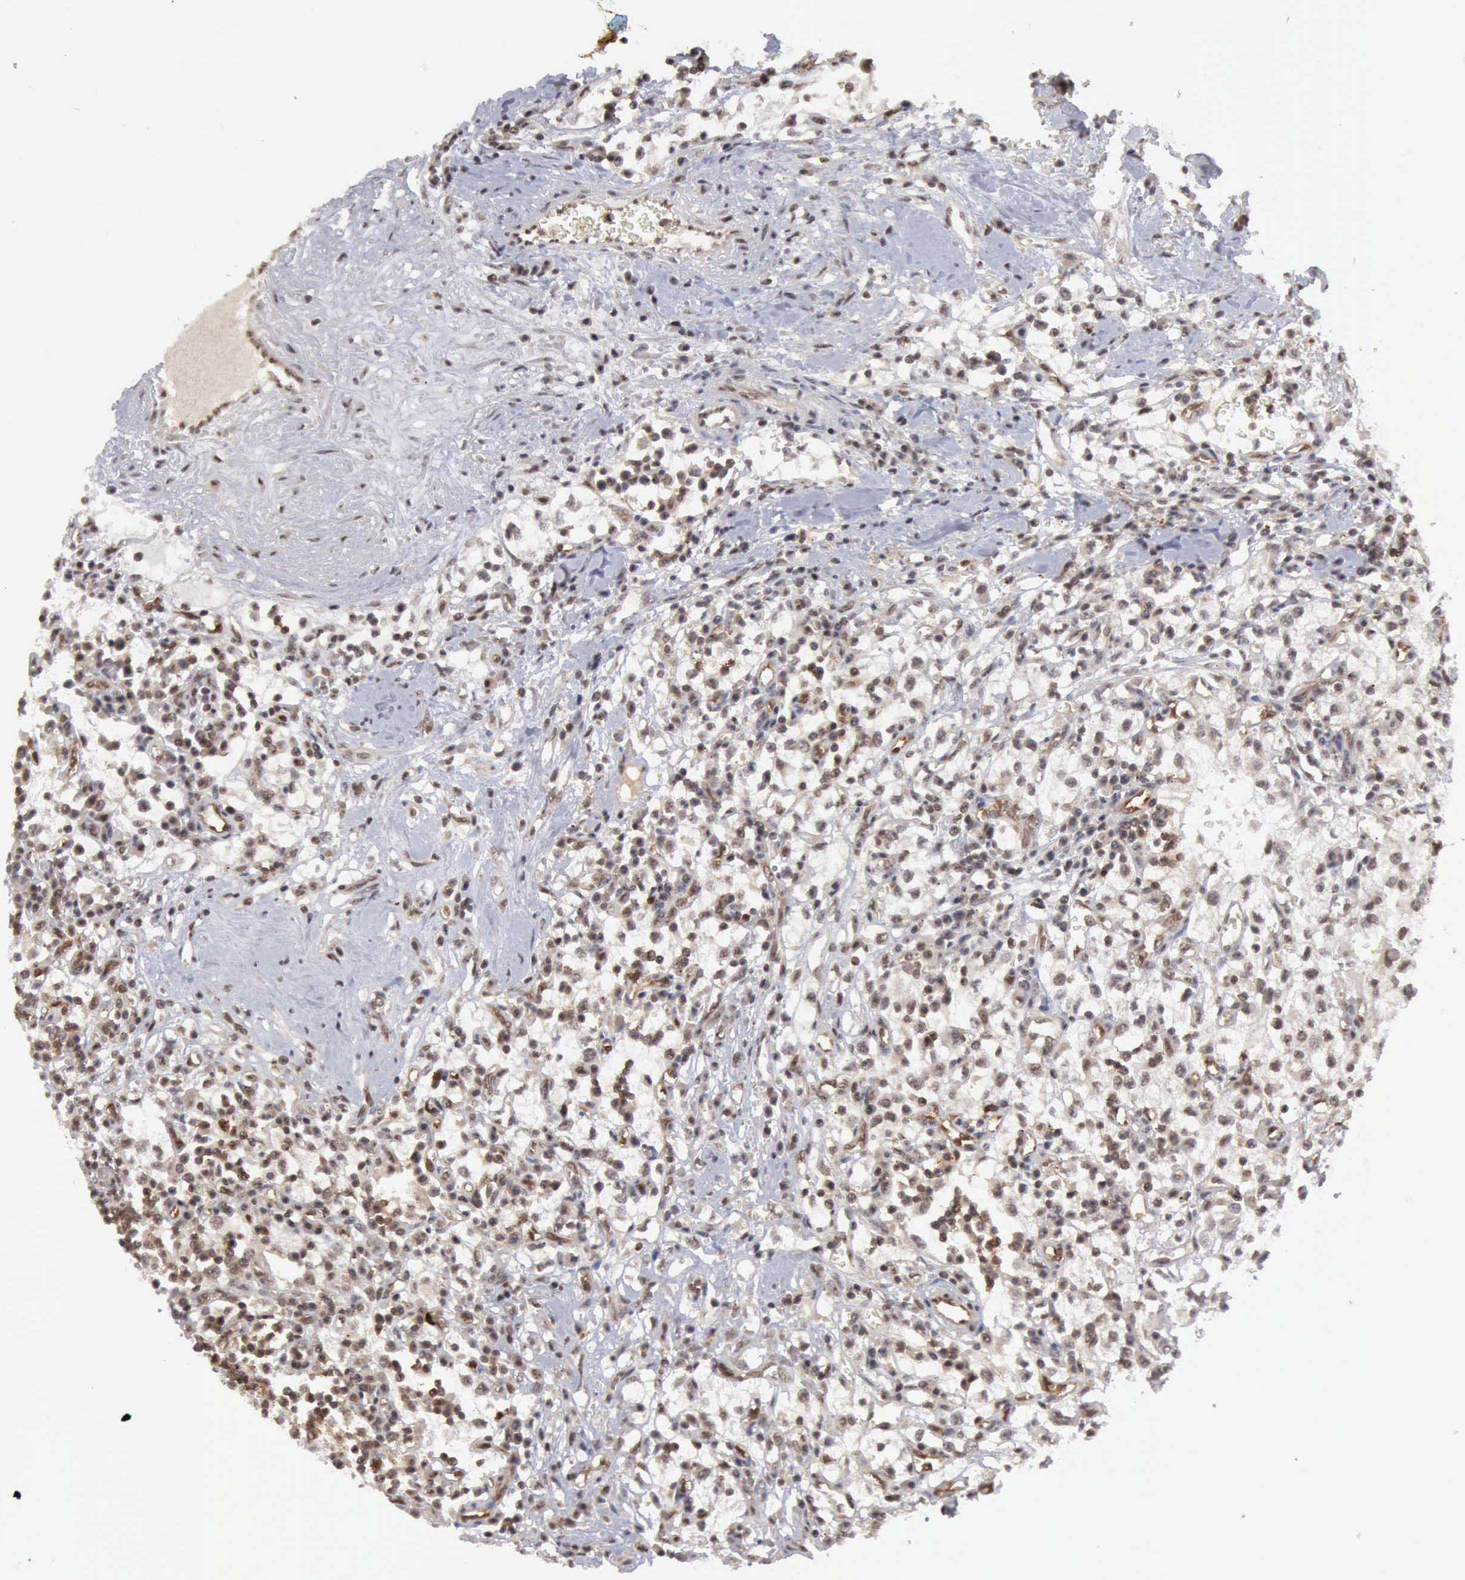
{"staining": {"intensity": "weak", "quantity": "25%-75%", "location": "cytoplasmic/membranous"}, "tissue": "renal cancer", "cell_type": "Tumor cells", "image_type": "cancer", "snomed": [{"axis": "morphology", "description": "Adenocarcinoma, NOS"}, {"axis": "topography", "description": "Kidney"}], "caption": "IHC histopathology image of renal cancer stained for a protein (brown), which displays low levels of weak cytoplasmic/membranous positivity in about 25%-75% of tumor cells.", "gene": "CDKN2A", "patient": {"sex": "male", "age": 82}}